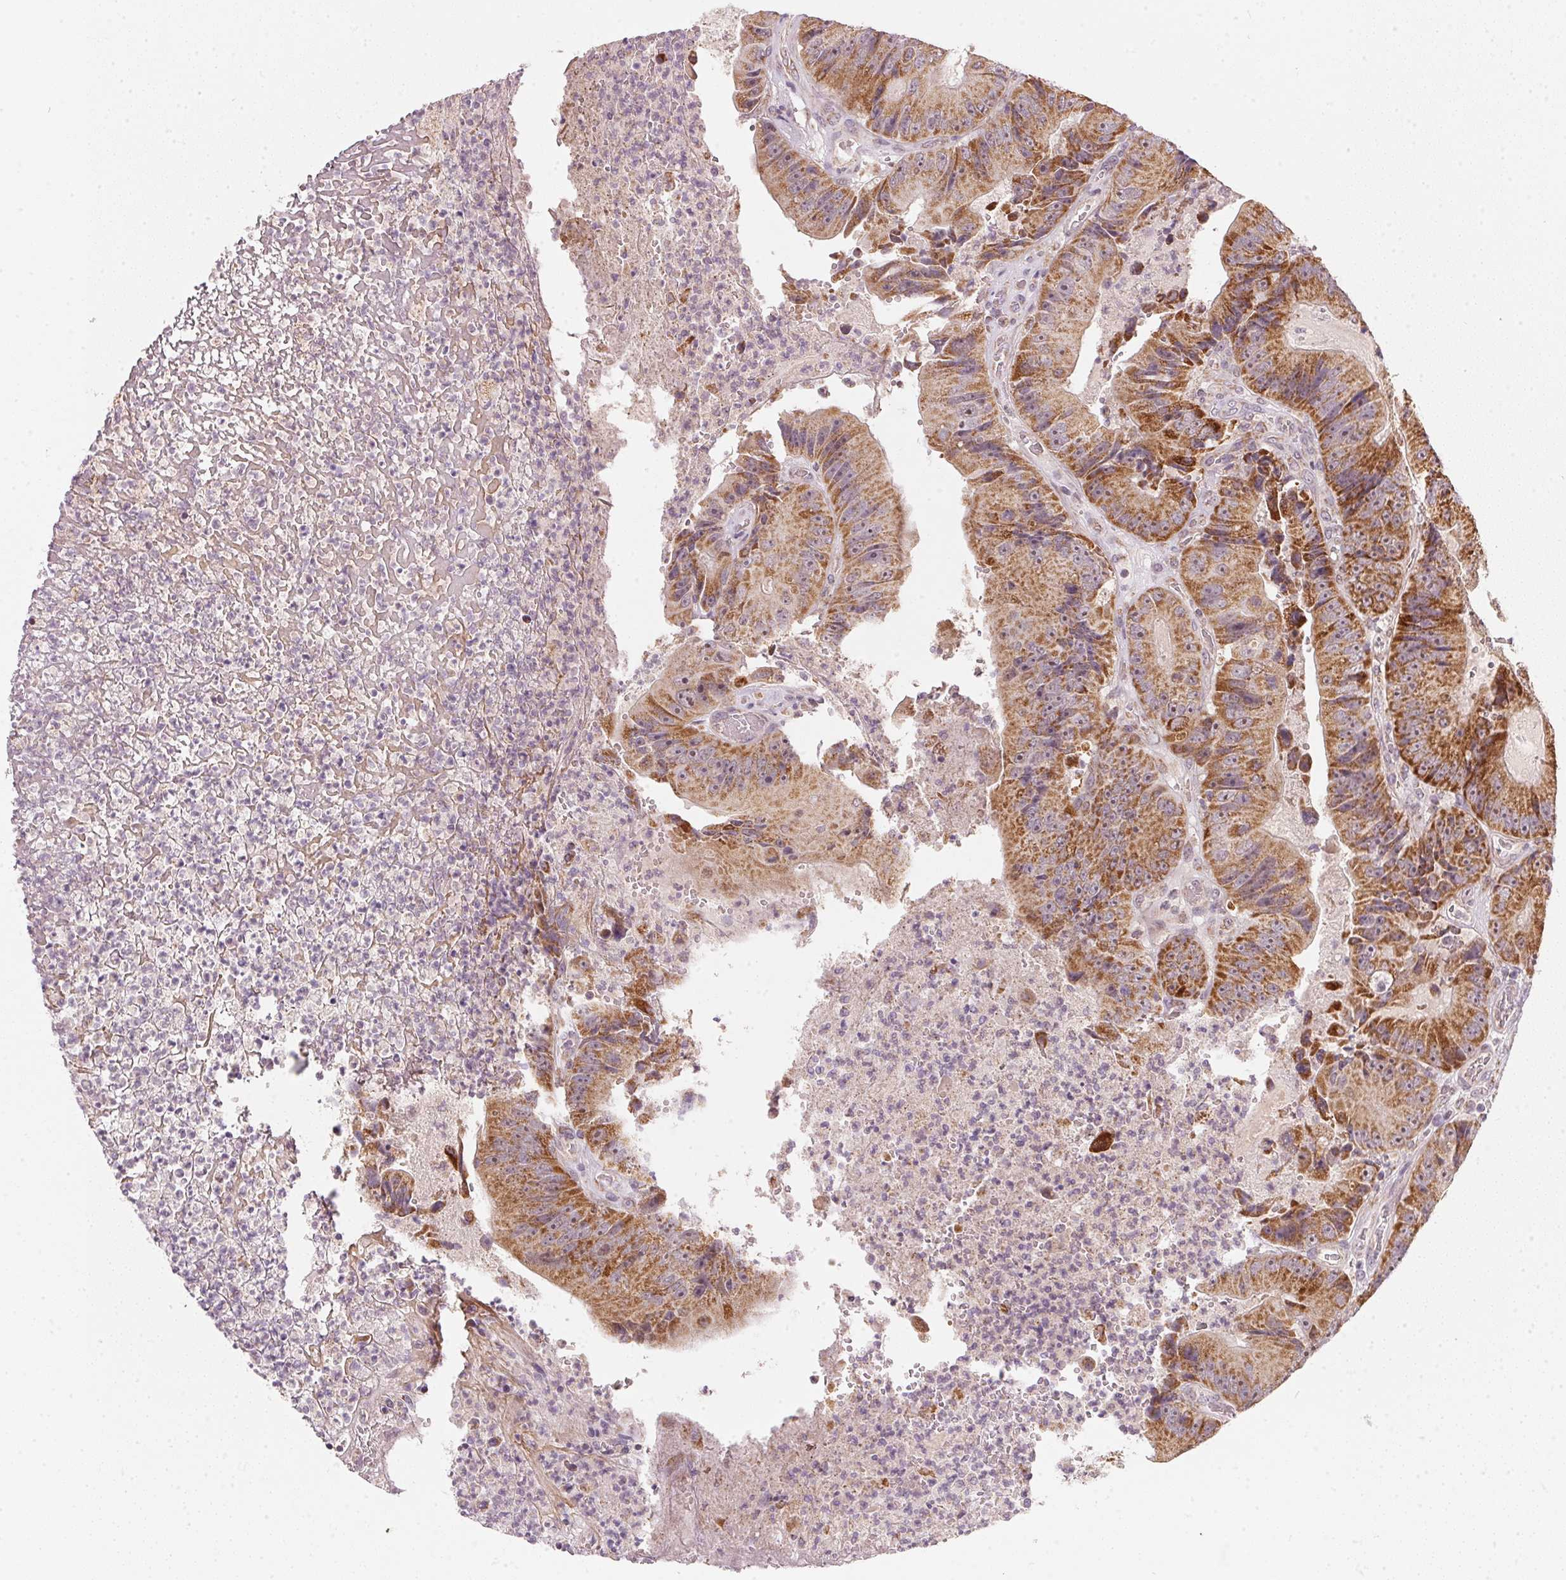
{"staining": {"intensity": "strong", "quantity": ">75%", "location": "cytoplasmic/membranous"}, "tissue": "colorectal cancer", "cell_type": "Tumor cells", "image_type": "cancer", "snomed": [{"axis": "morphology", "description": "Adenocarcinoma, NOS"}, {"axis": "topography", "description": "Colon"}], "caption": "IHC of adenocarcinoma (colorectal) demonstrates high levels of strong cytoplasmic/membranous positivity in about >75% of tumor cells. The staining was performed using DAB (3,3'-diaminobenzidine), with brown indicating positive protein expression. Nuclei are stained blue with hematoxylin.", "gene": "COQ7", "patient": {"sex": "female", "age": 86}}